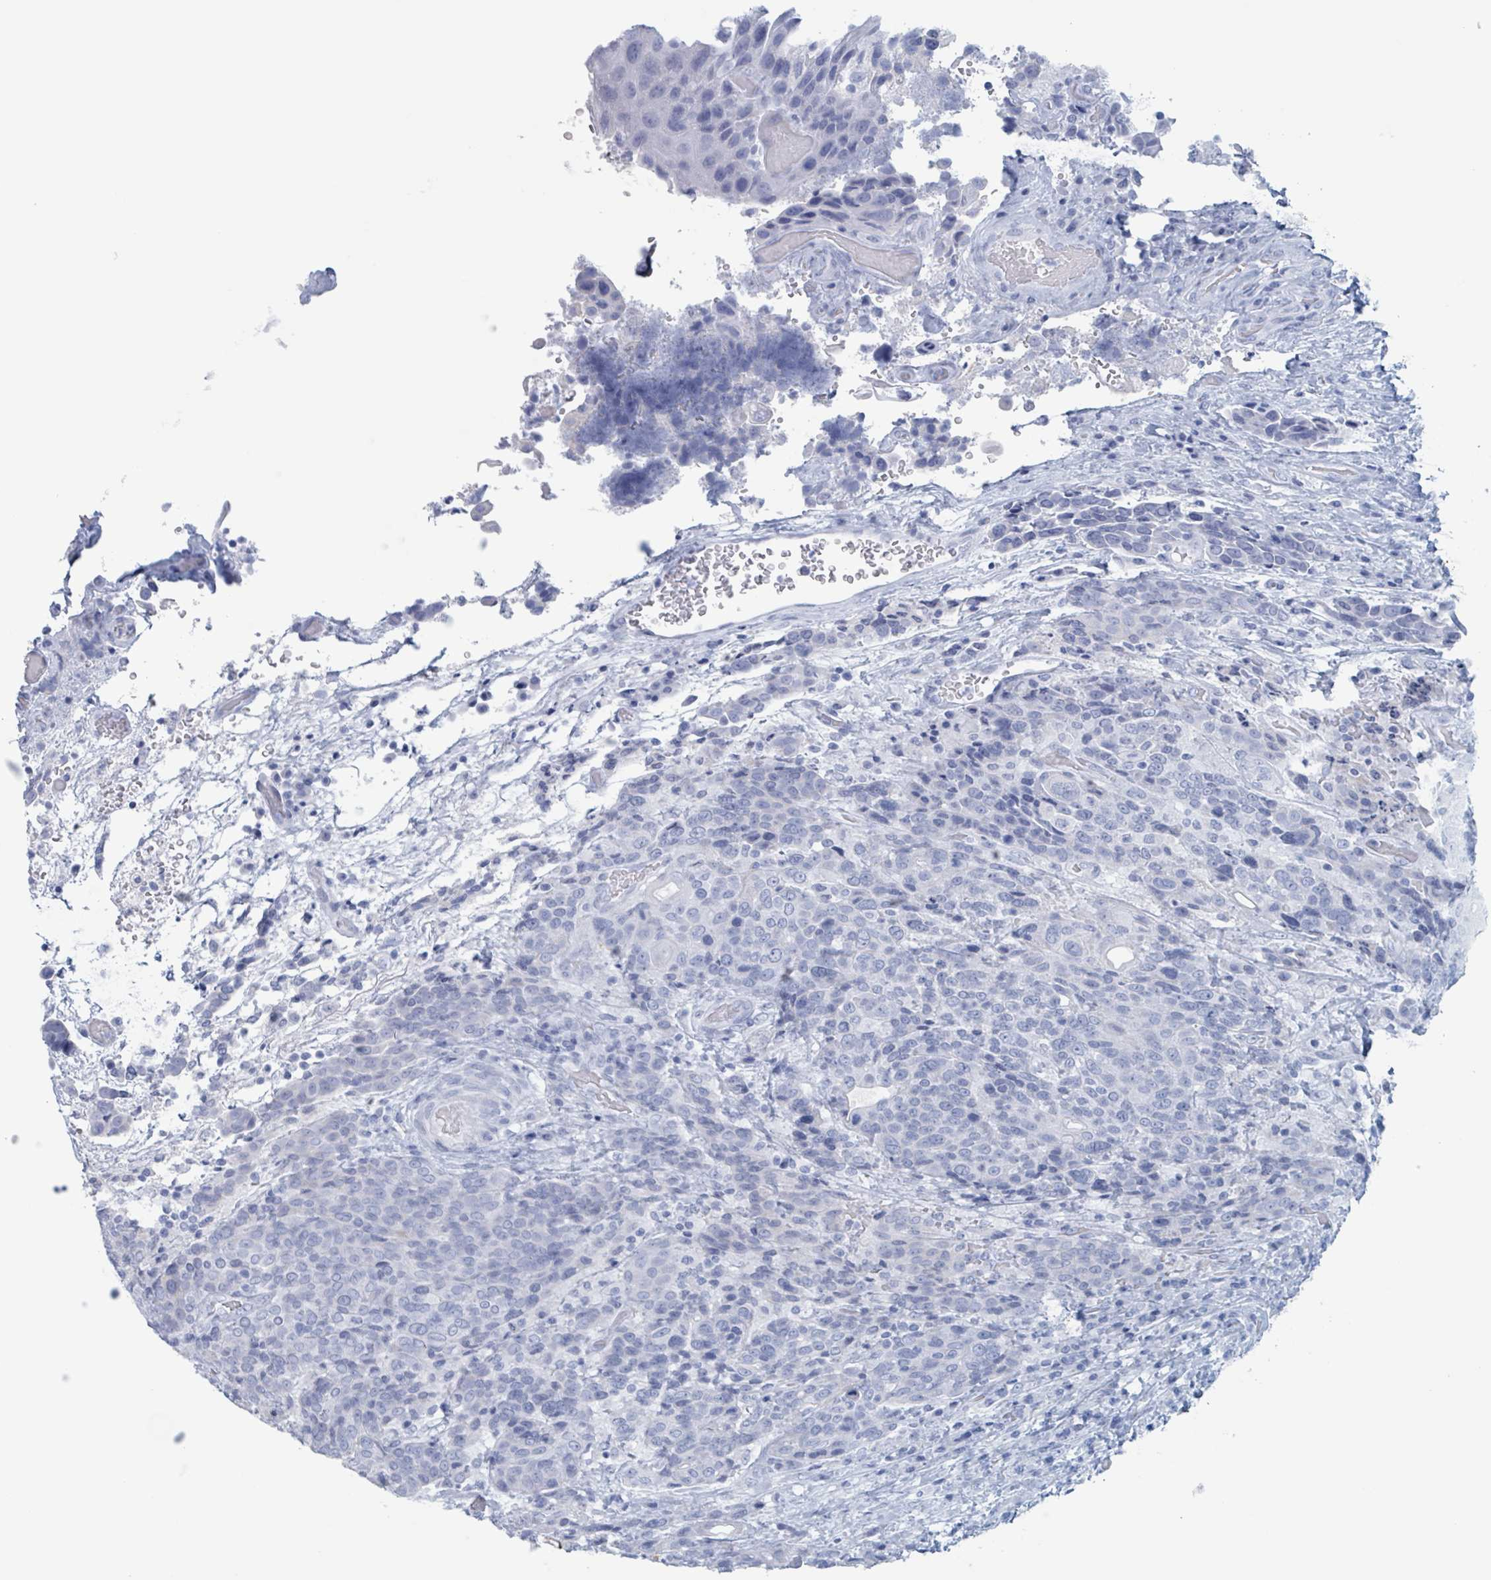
{"staining": {"intensity": "negative", "quantity": "none", "location": "none"}, "tissue": "urothelial cancer", "cell_type": "Tumor cells", "image_type": "cancer", "snomed": [{"axis": "morphology", "description": "Urothelial carcinoma, High grade"}, {"axis": "topography", "description": "Urinary bladder"}], "caption": "Tumor cells show no significant positivity in high-grade urothelial carcinoma.", "gene": "KLK4", "patient": {"sex": "female", "age": 70}}